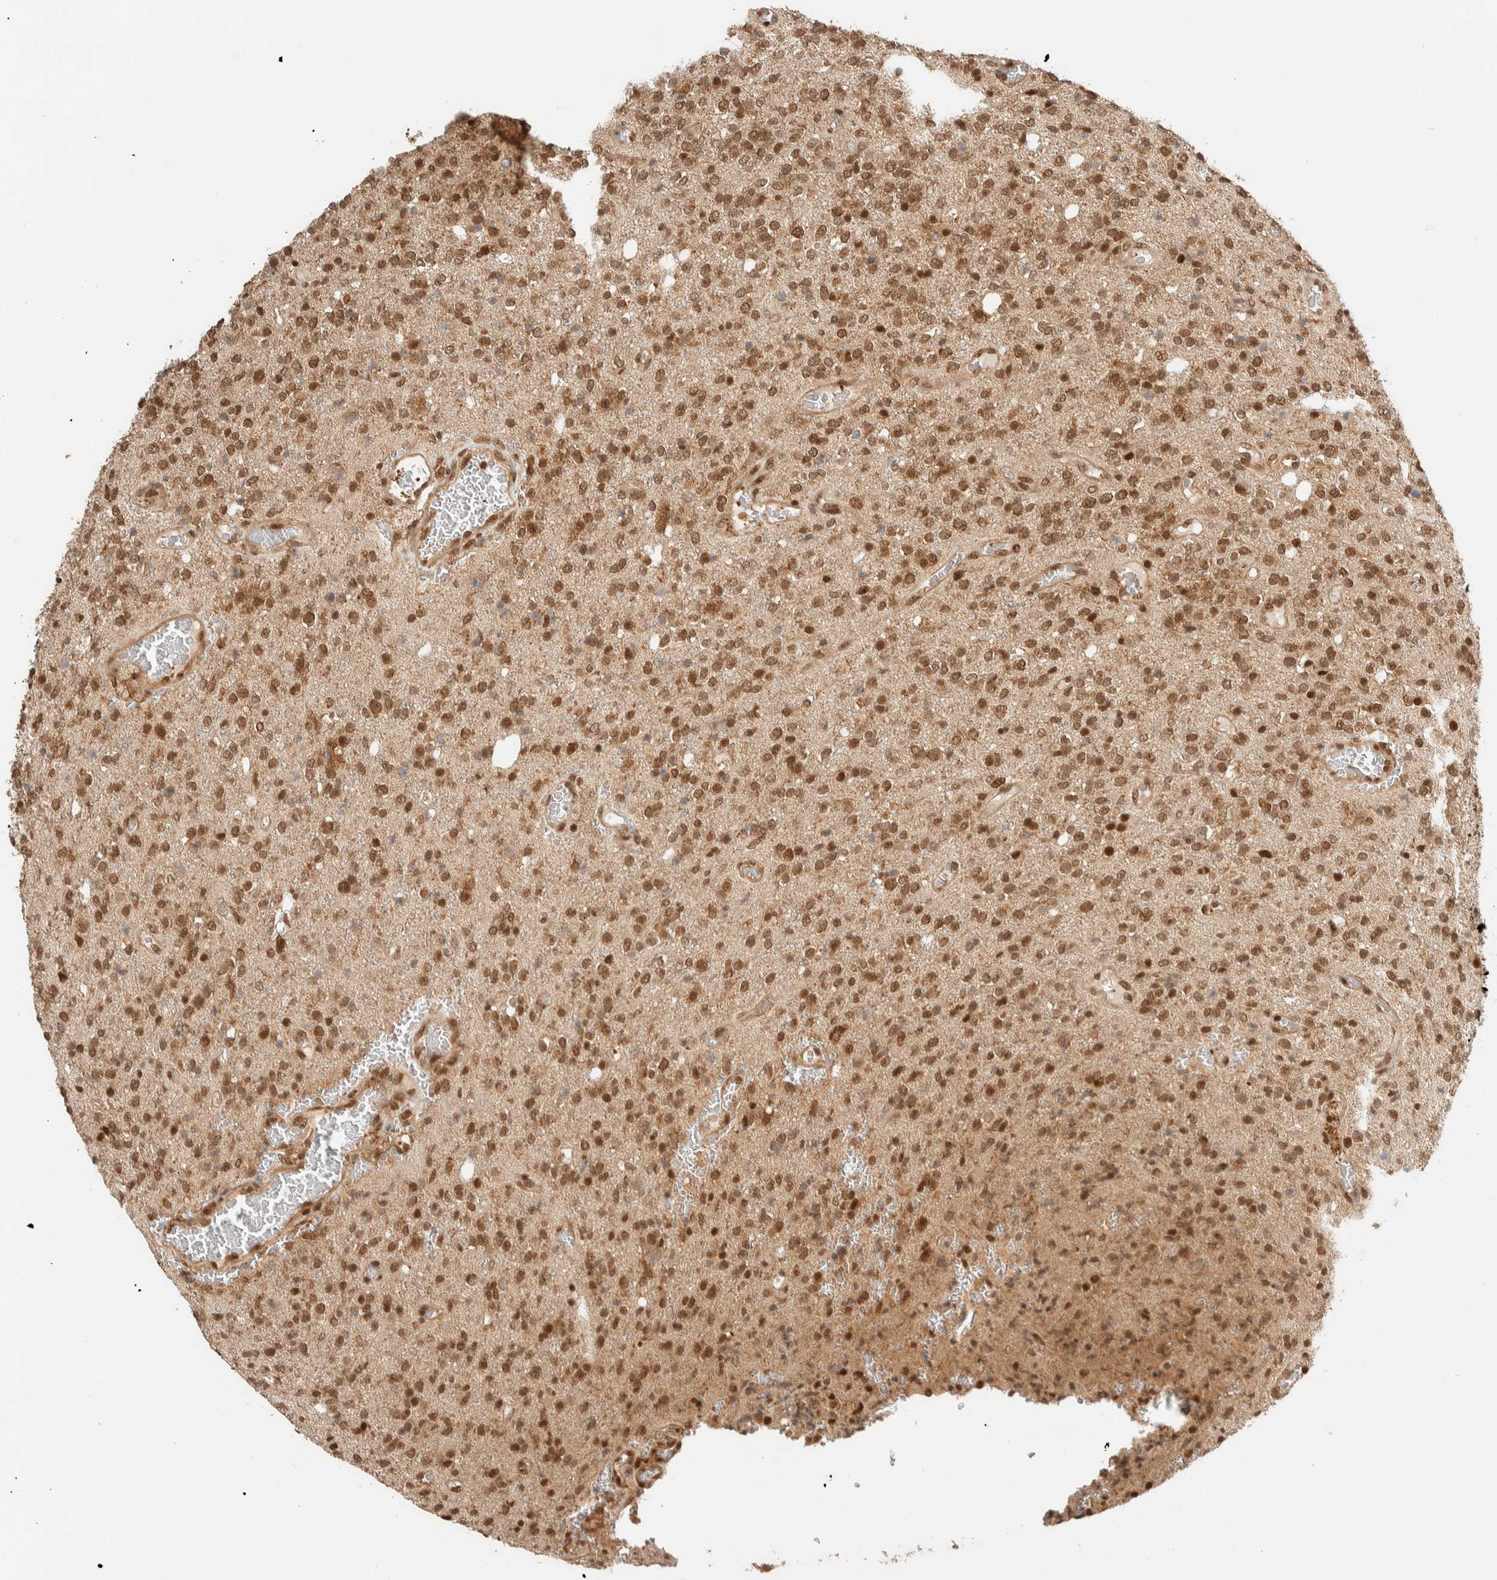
{"staining": {"intensity": "moderate", "quantity": ">75%", "location": "nuclear"}, "tissue": "glioma", "cell_type": "Tumor cells", "image_type": "cancer", "snomed": [{"axis": "morphology", "description": "Glioma, malignant, High grade"}, {"axis": "topography", "description": "Brain"}], "caption": "This is a histology image of immunohistochemistry (IHC) staining of high-grade glioma (malignant), which shows moderate staining in the nuclear of tumor cells.", "gene": "ZBTB2", "patient": {"sex": "male", "age": 34}}